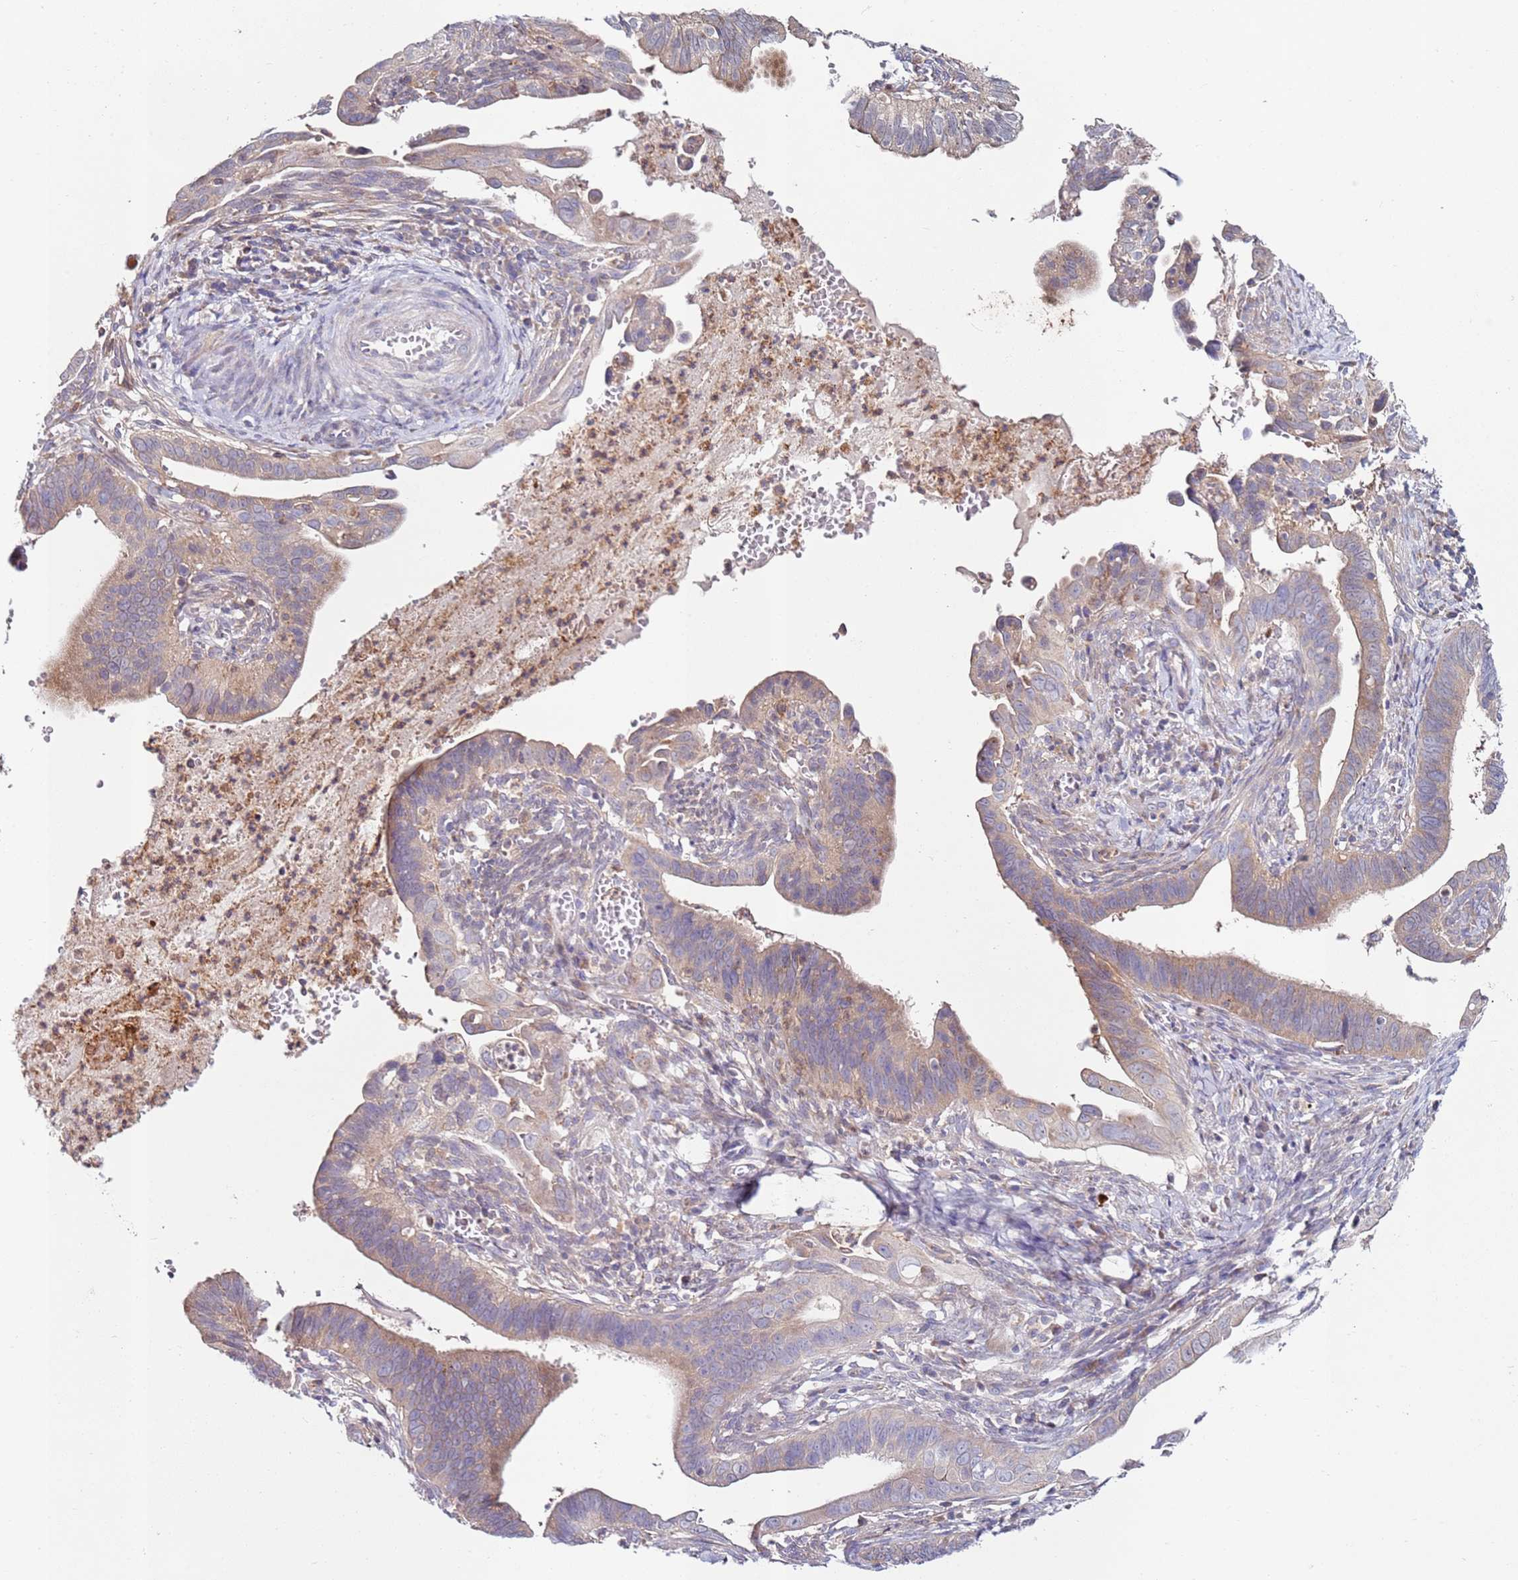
{"staining": {"intensity": "moderate", "quantity": ">75%", "location": "cytoplasmic/membranous"}, "tissue": "cervical cancer", "cell_type": "Tumor cells", "image_type": "cancer", "snomed": [{"axis": "morphology", "description": "Adenocarcinoma, NOS"}, {"axis": "topography", "description": "Cervix"}], "caption": "A high-resolution histopathology image shows IHC staining of cervical cancer (adenocarcinoma), which demonstrates moderate cytoplasmic/membranous positivity in about >75% of tumor cells.", "gene": "CNOT9", "patient": {"sex": "female", "age": 42}}